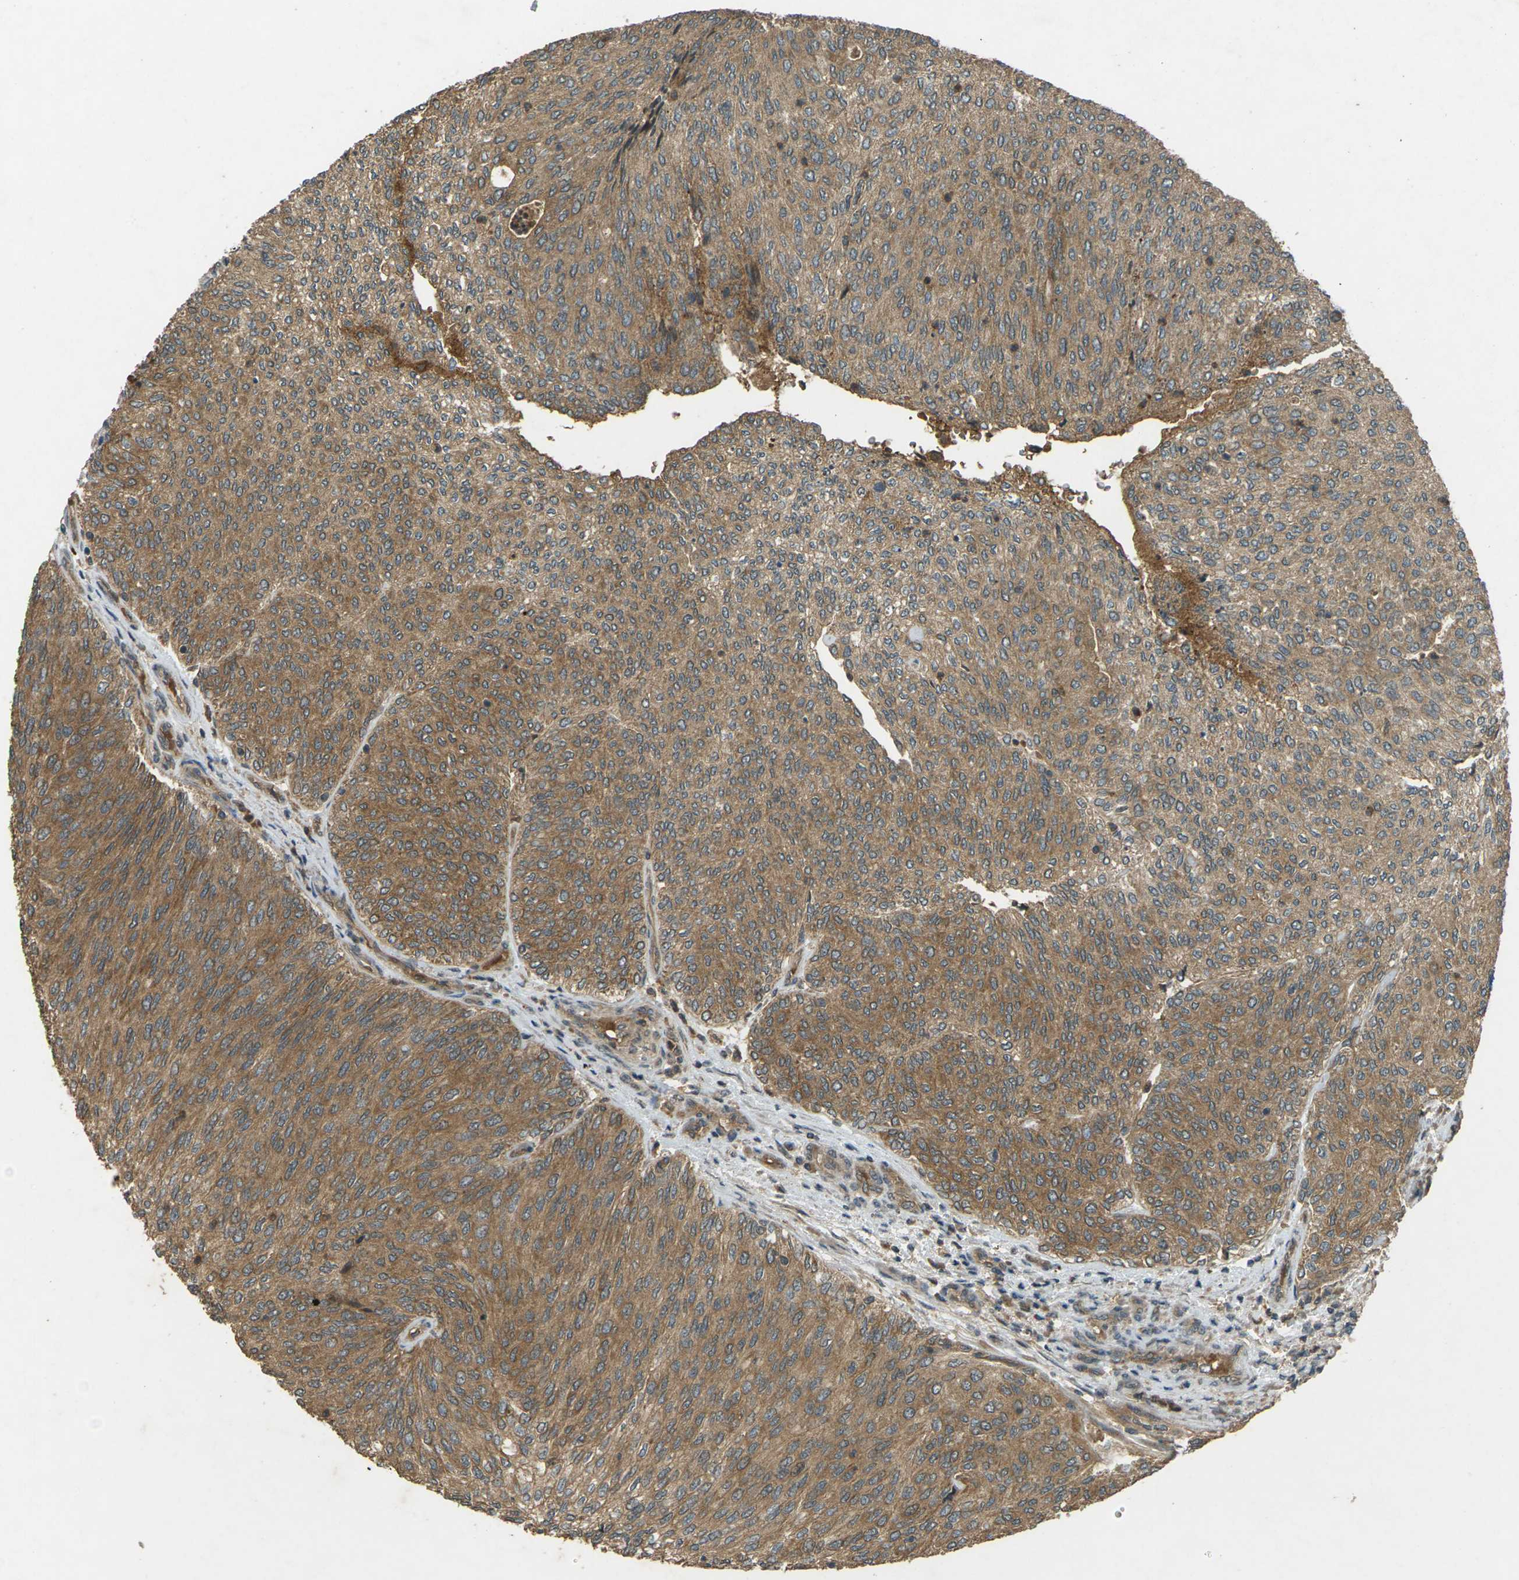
{"staining": {"intensity": "moderate", "quantity": ">75%", "location": "cytoplasmic/membranous"}, "tissue": "urothelial cancer", "cell_type": "Tumor cells", "image_type": "cancer", "snomed": [{"axis": "morphology", "description": "Urothelial carcinoma, Low grade"}, {"axis": "topography", "description": "Urinary bladder"}], "caption": "Brown immunohistochemical staining in low-grade urothelial carcinoma demonstrates moderate cytoplasmic/membranous positivity in about >75% of tumor cells.", "gene": "TAP1", "patient": {"sex": "female", "age": 79}}